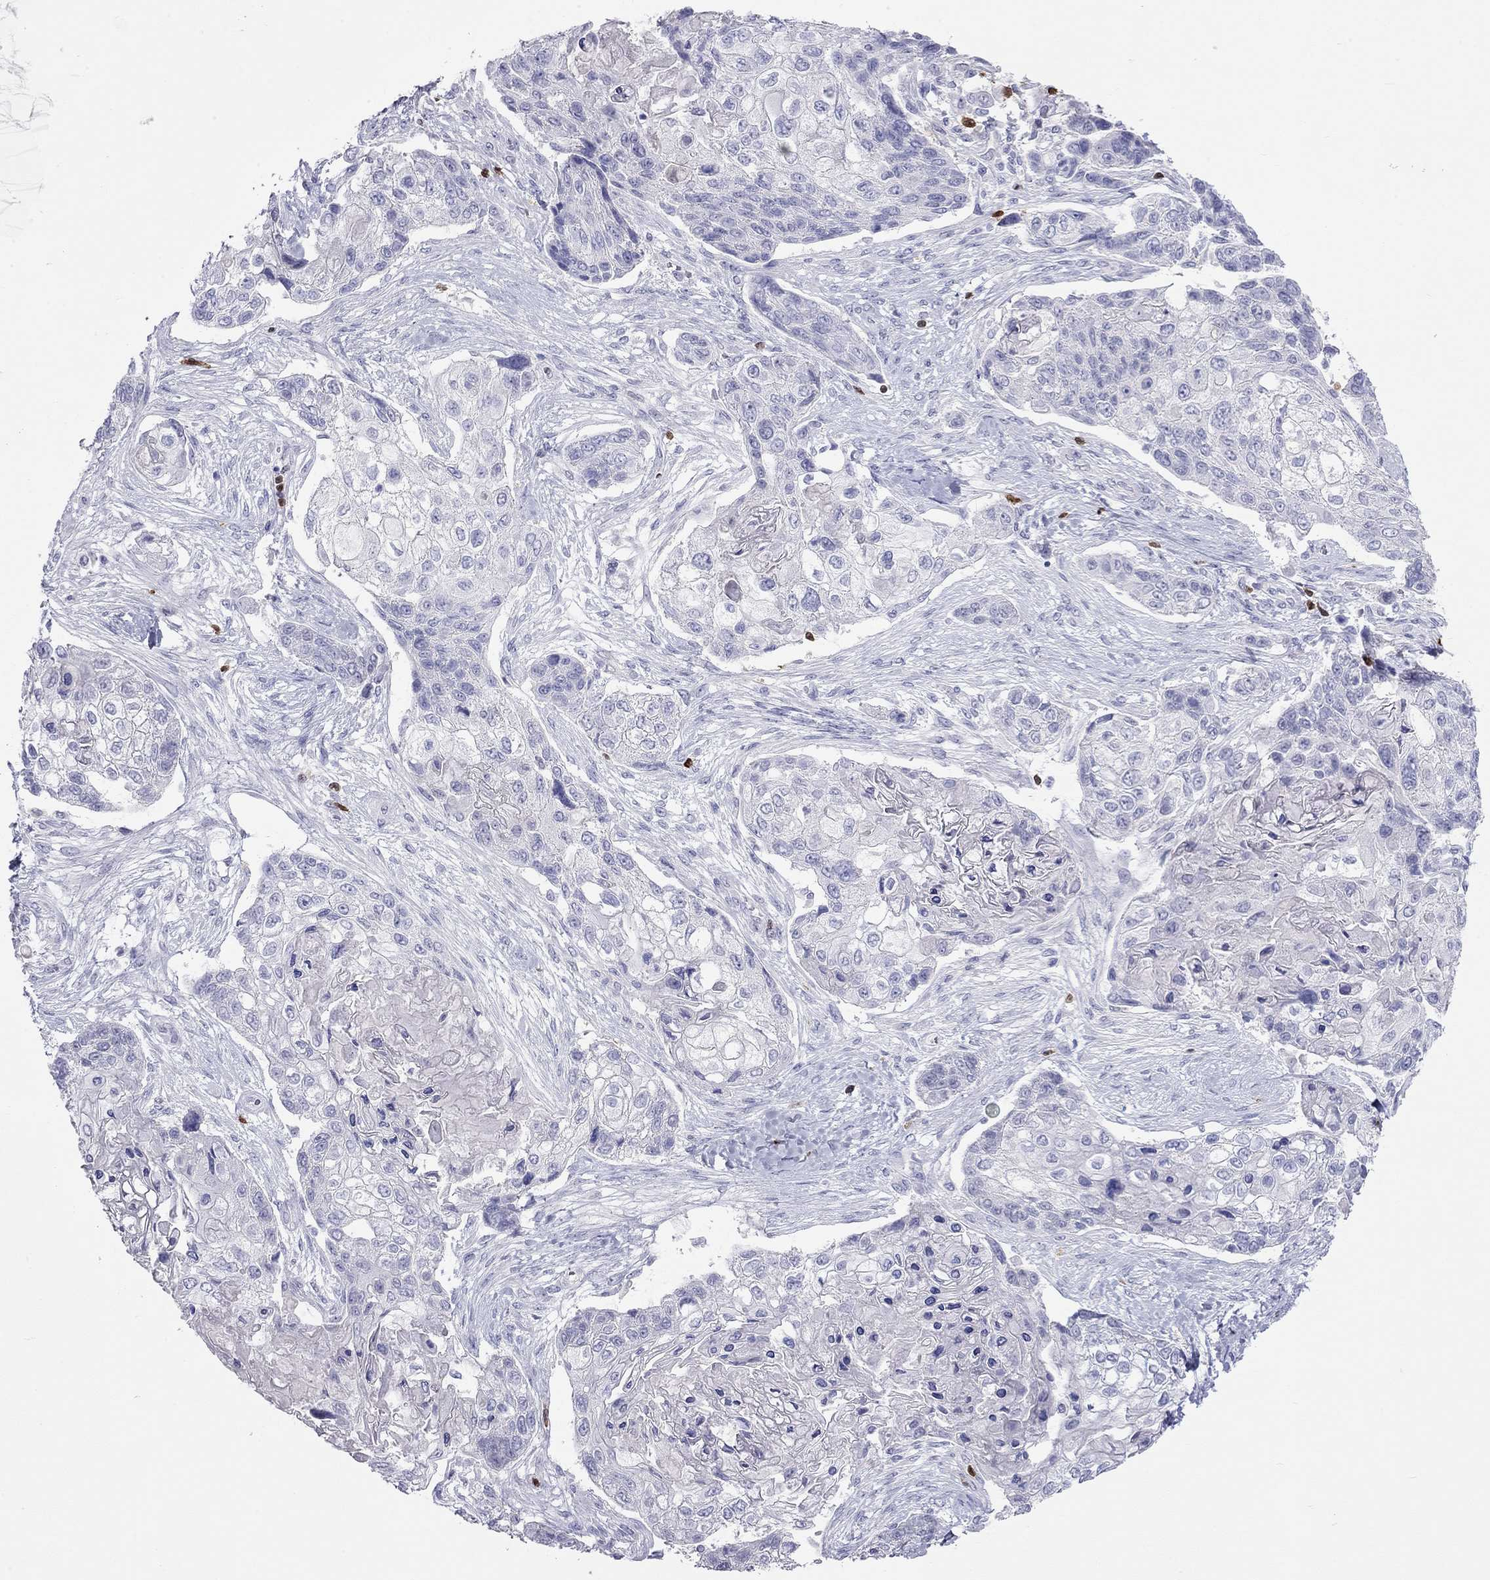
{"staining": {"intensity": "negative", "quantity": "none", "location": "none"}, "tissue": "lung cancer", "cell_type": "Tumor cells", "image_type": "cancer", "snomed": [{"axis": "morphology", "description": "Squamous cell carcinoma, NOS"}, {"axis": "topography", "description": "Lung"}], "caption": "Immunohistochemical staining of human lung squamous cell carcinoma exhibits no significant staining in tumor cells.", "gene": "SH2D2A", "patient": {"sex": "male", "age": 69}}